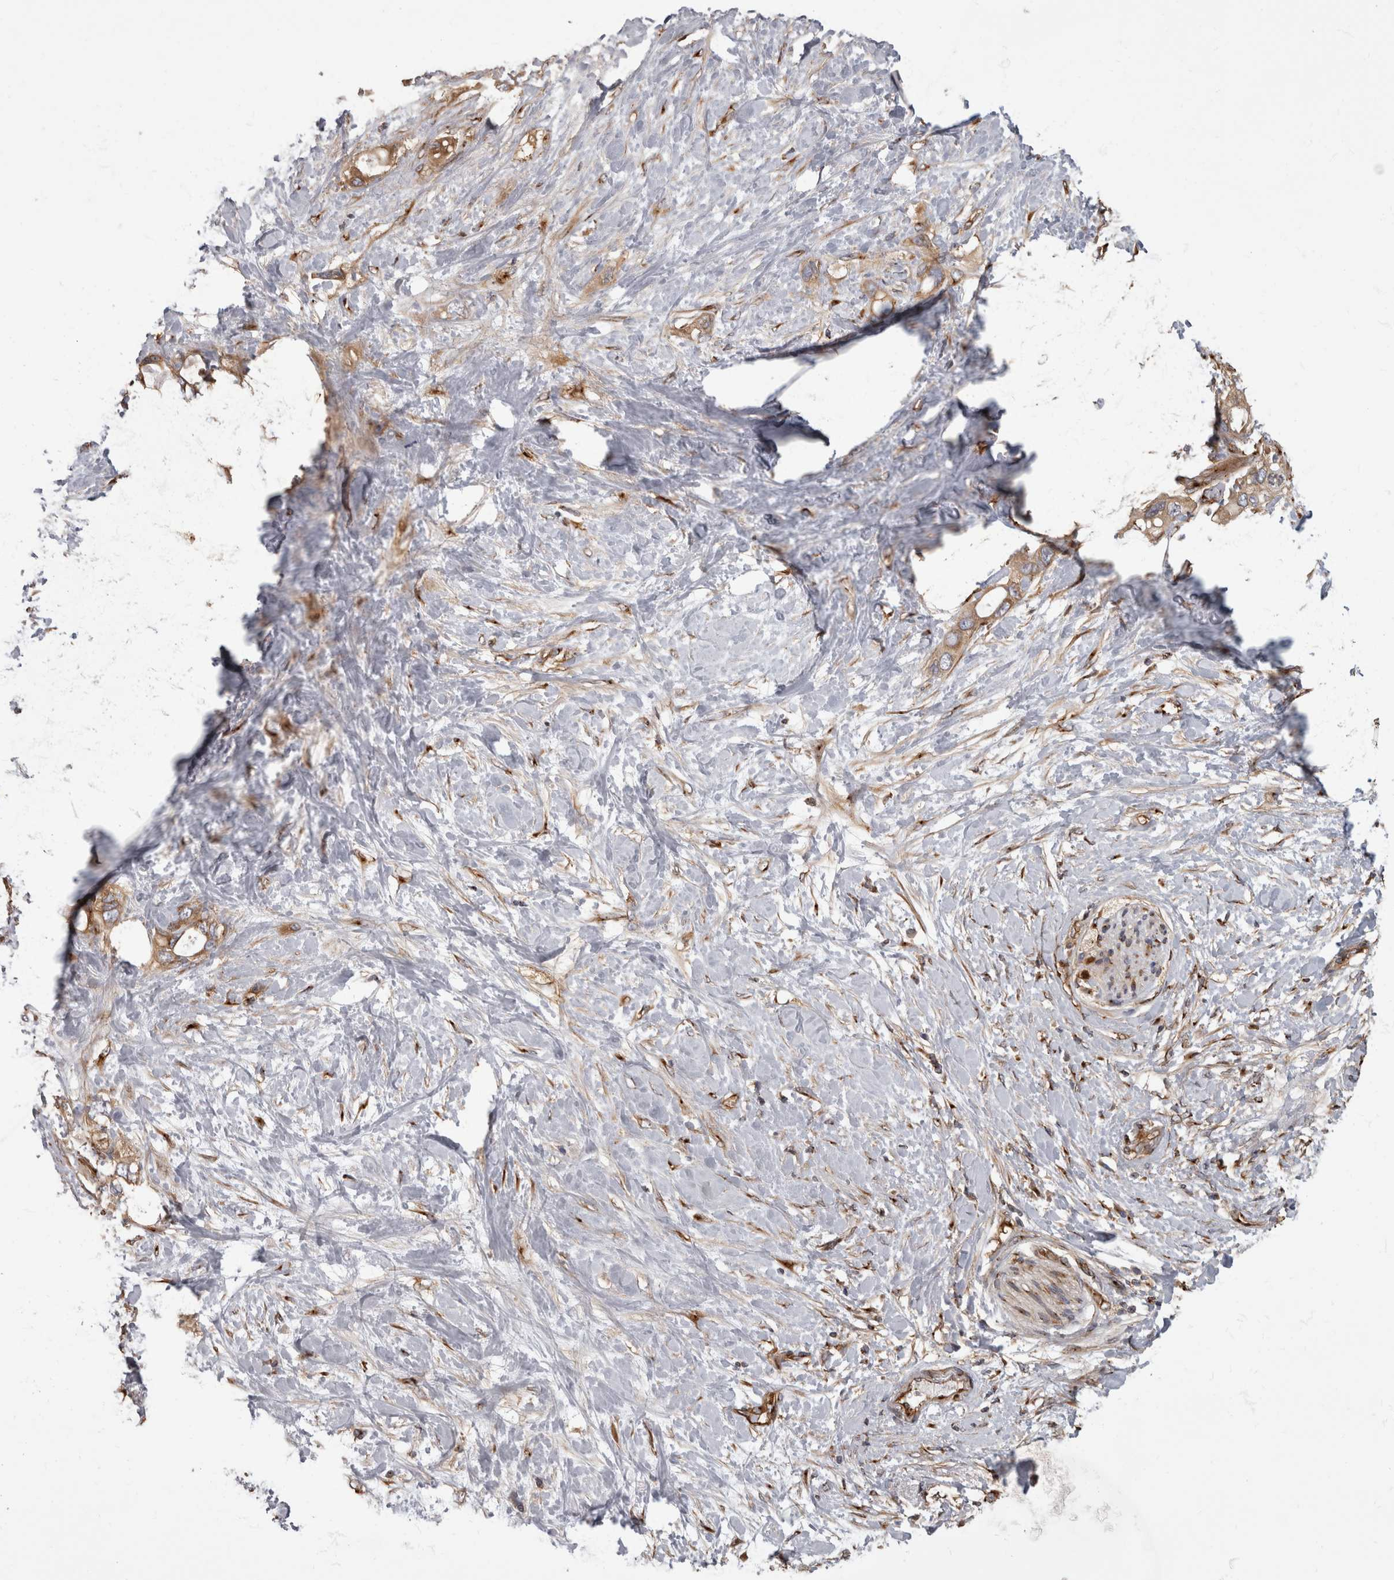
{"staining": {"intensity": "moderate", "quantity": "<25%", "location": "cytoplasmic/membranous"}, "tissue": "pancreatic cancer", "cell_type": "Tumor cells", "image_type": "cancer", "snomed": [{"axis": "morphology", "description": "Adenocarcinoma, NOS"}, {"axis": "topography", "description": "Pancreas"}], "caption": "Pancreatic adenocarcinoma stained for a protein demonstrates moderate cytoplasmic/membranous positivity in tumor cells.", "gene": "HOOK3", "patient": {"sex": "female", "age": 56}}